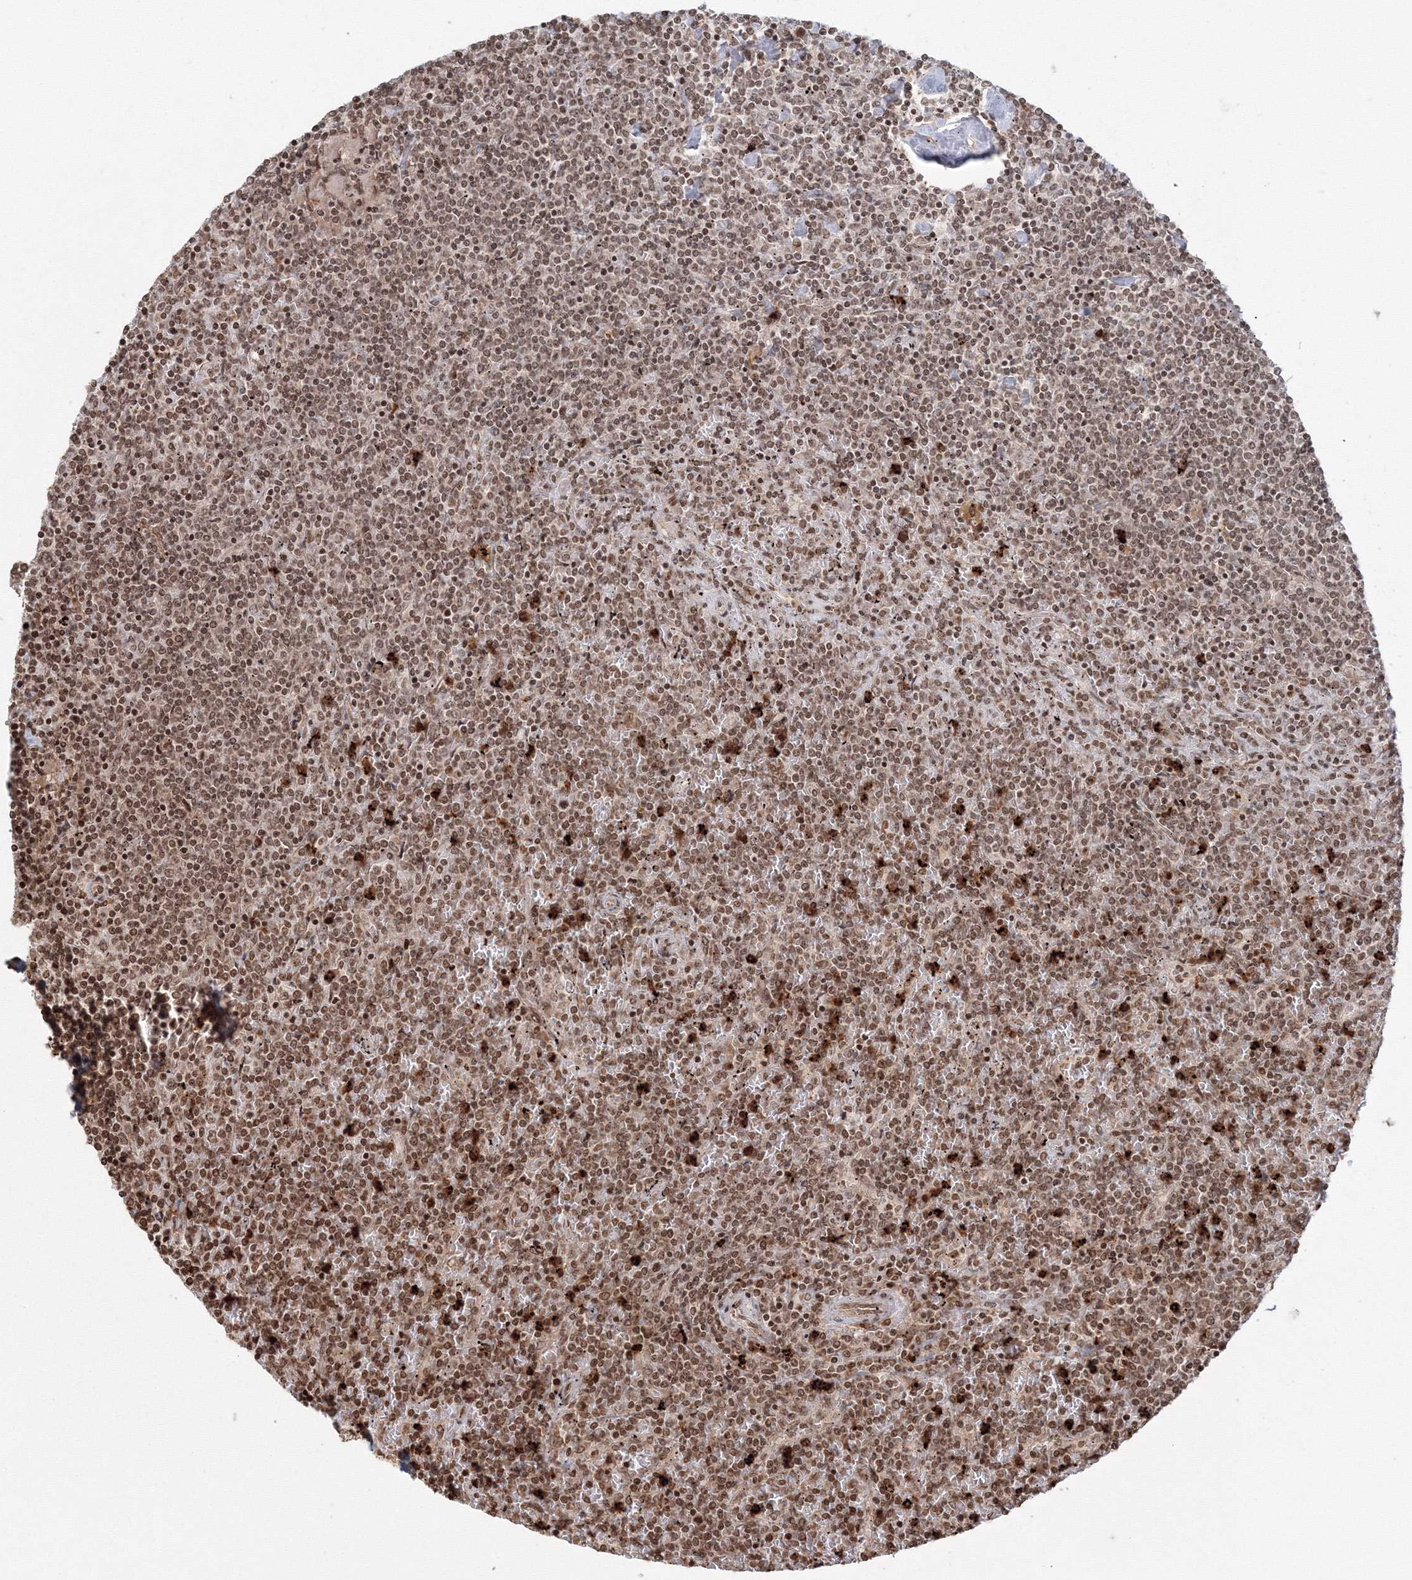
{"staining": {"intensity": "strong", "quantity": ">75%", "location": "nuclear"}, "tissue": "lymphoma", "cell_type": "Tumor cells", "image_type": "cancer", "snomed": [{"axis": "morphology", "description": "Malignant lymphoma, non-Hodgkin's type, Low grade"}, {"axis": "topography", "description": "Spleen"}], "caption": "Malignant lymphoma, non-Hodgkin's type (low-grade) was stained to show a protein in brown. There is high levels of strong nuclear staining in approximately >75% of tumor cells.", "gene": "KIF20A", "patient": {"sex": "female", "age": 19}}